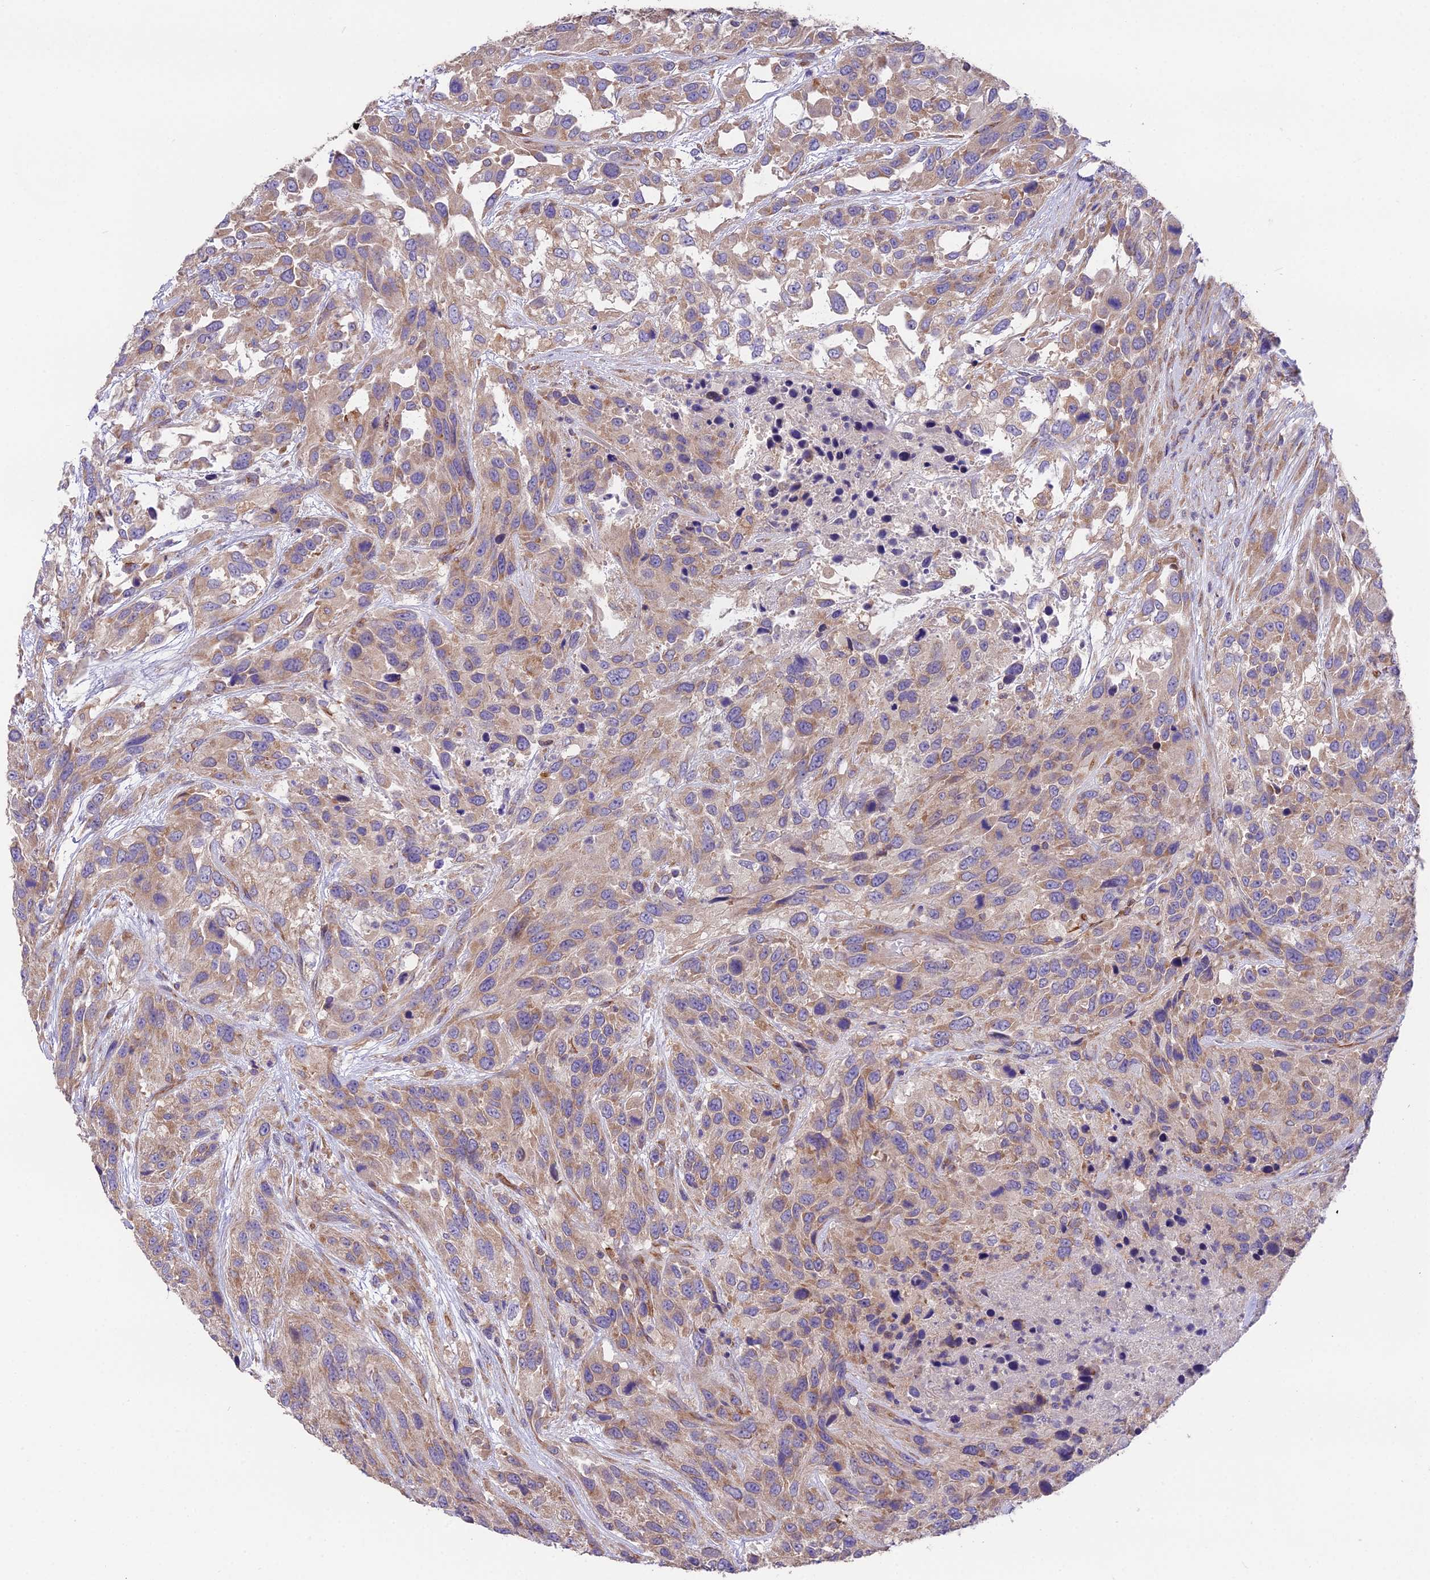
{"staining": {"intensity": "moderate", "quantity": ">75%", "location": "cytoplasmic/membranous"}, "tissue": "urothelial cancer", "cell_type": "Tumor cells", "image_type": "cancer", "snomed": [{"axis": "morphology", "description": "Urothelial carcinoma, High grade"}, {"axis": "topography", "description": "Urinary bladder"}], "caption": "Protein expression analysis of human urothelial cancer reveals moderate cytoplasmic/membranous staining in about >75% of tumor cells.", "gene": "BLOC1S4", "patient": {"sex": "female", "age": 70}}